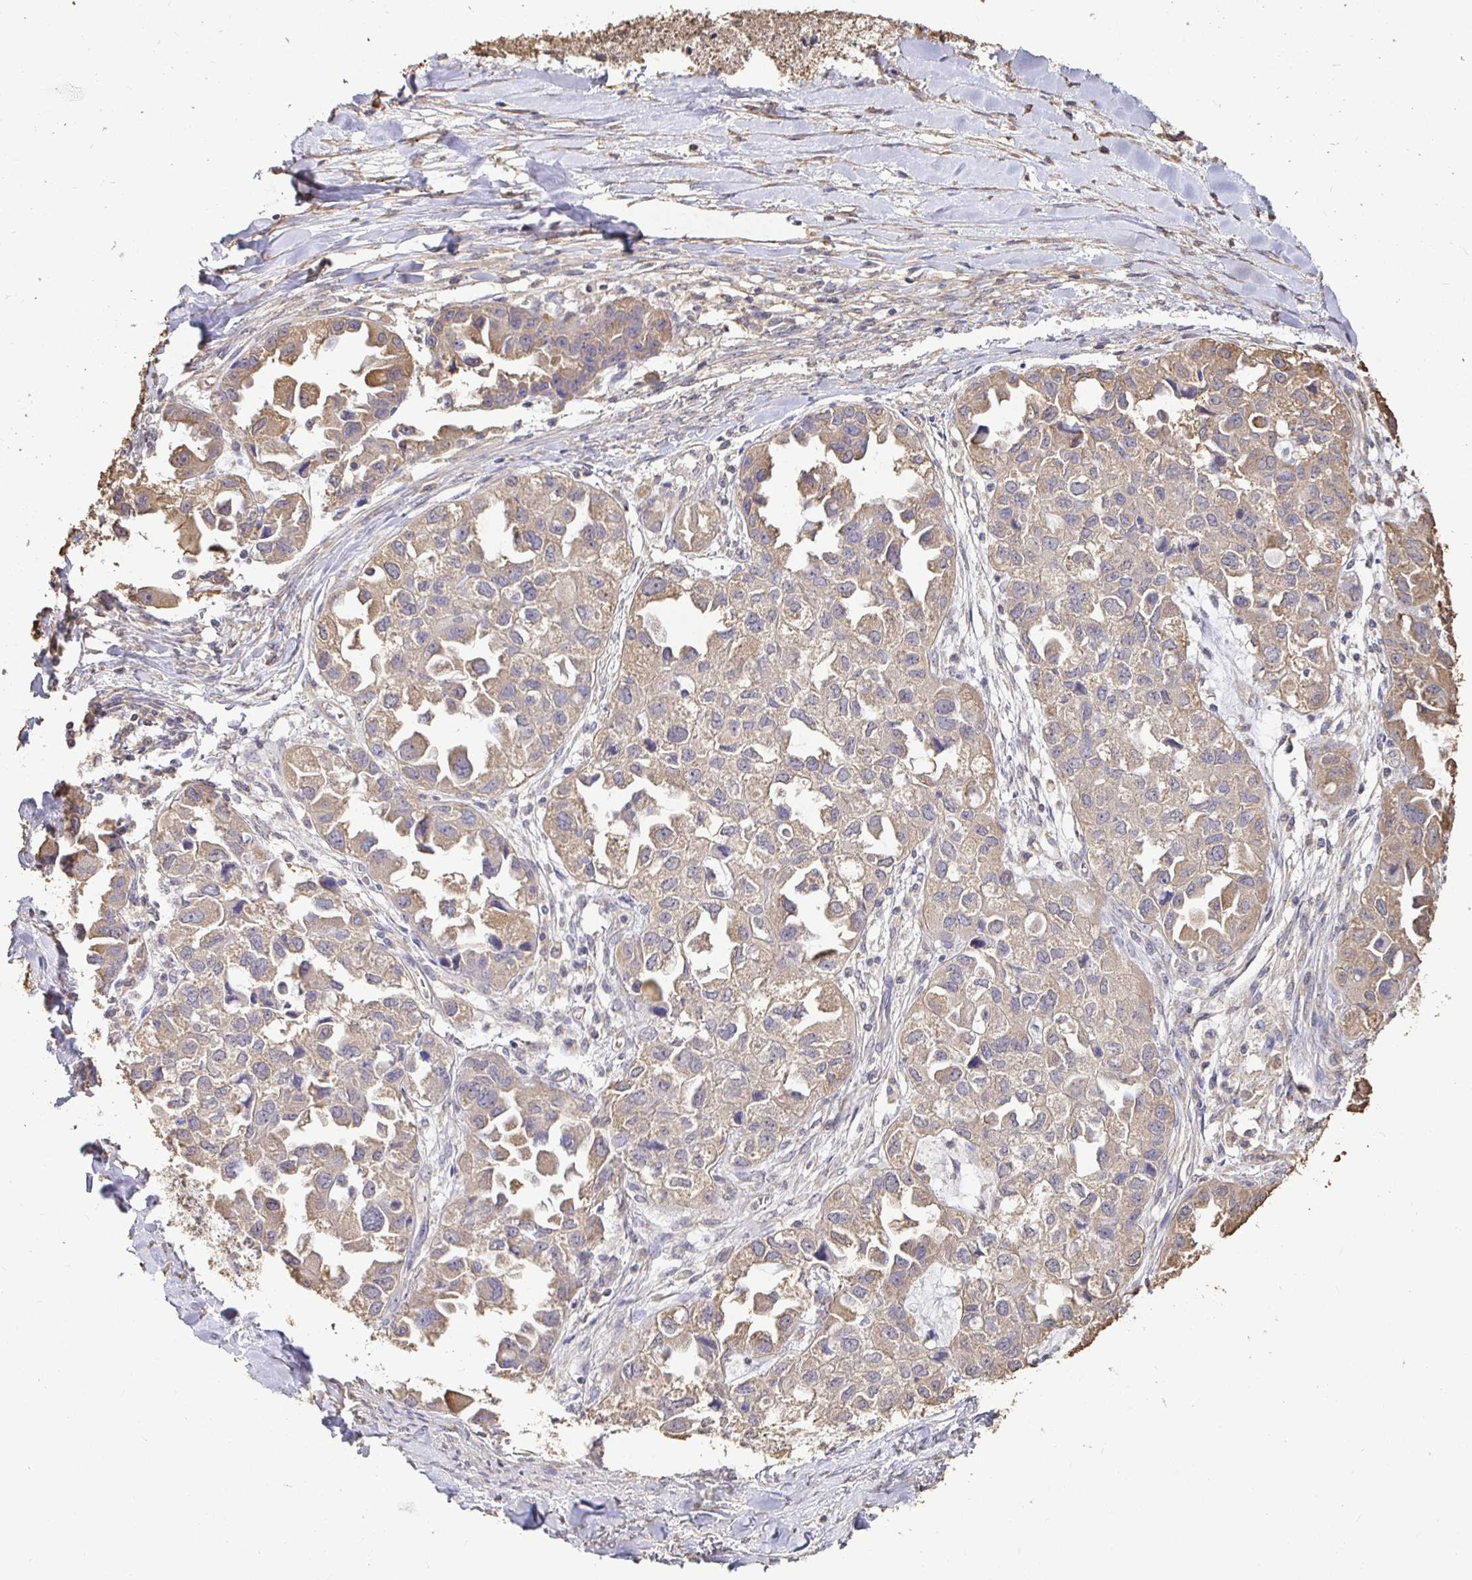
{"staining": {"intensity": "weak", "quantity": "25%-75%", "location": "cytoplasmic/membranous"}, "tissue": "ovarian cancer", "cell_type": "Tumor cells", "image_type": "cancer", "snomed": [{"axis": "morphology", "description": "Cystadenocarcinoma, serous, NOS"}, {"axis": "topography", "description": "Ovary"}], "caption": "Protein expression analysis of ovarian cancer demonstrates weak cytoplasmic/membranous positivity in approximately 25%-75% of tumor cells.", "gene": "MAPK8IP3", "patient": {"sex": "female", "age": 84}}